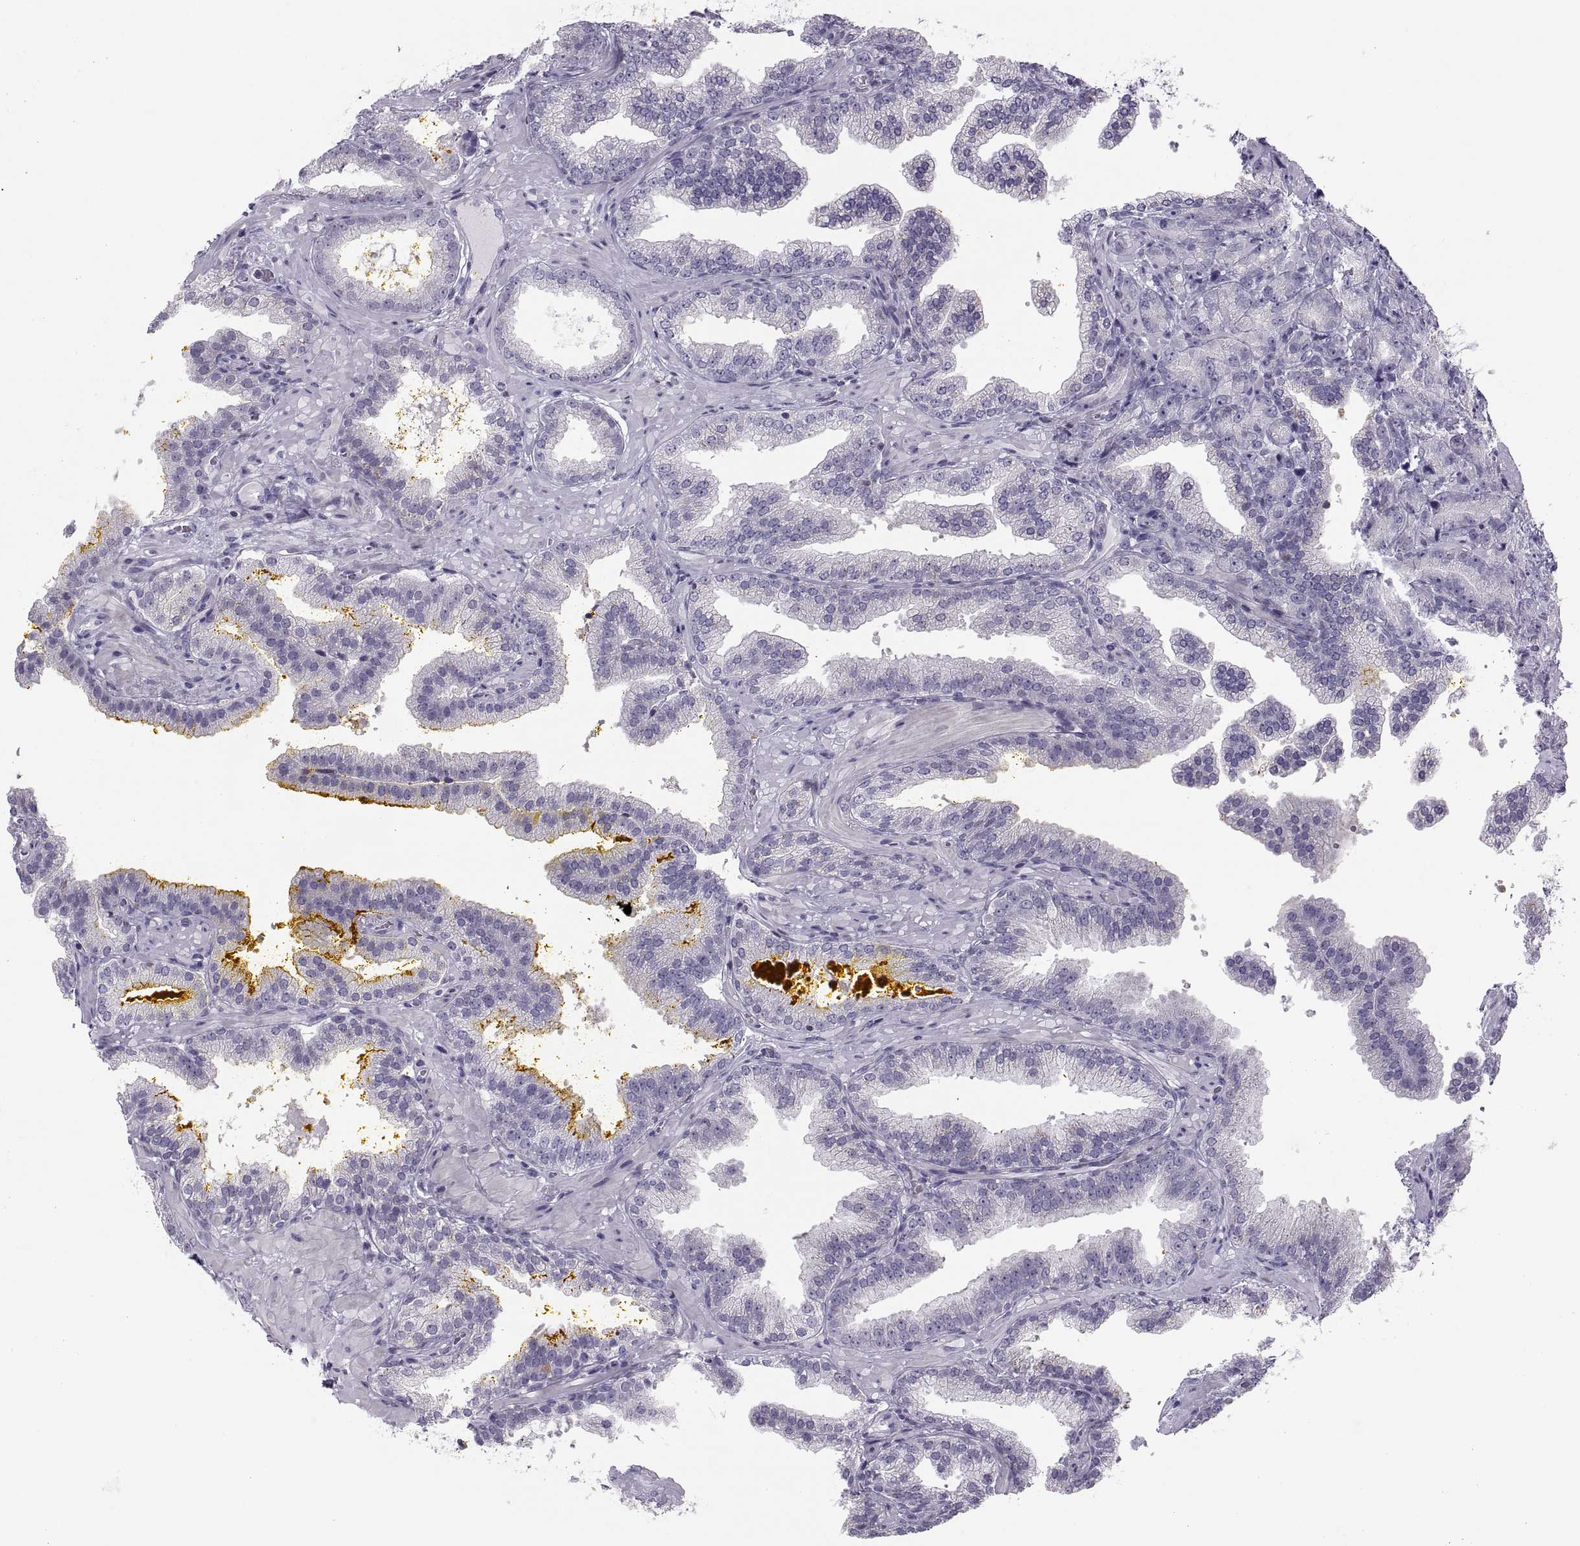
{"staining": {"intensity": "negative", "quantity": "none", "location": "none"}, "tissue": "prostate cancer", "cell_type": "Tumor cells", "image_type": "cancer", "snomed": [{"axis": "morphology", "description": "Adenocarcinoma, NOS"}, {"axis": "topography", "description": "Prostate"}], "caption": "DAB immunohistochemical staining of prostate cancer displays no significant positivity in tumor cells. (DAB (3,3'-diaminobenzidine) immunohistochemistry (IHC) visualized using brightfield microscopy, high magnification).", "gene": "TTC21A", "patient": {"sex": "male", "age": 63}}